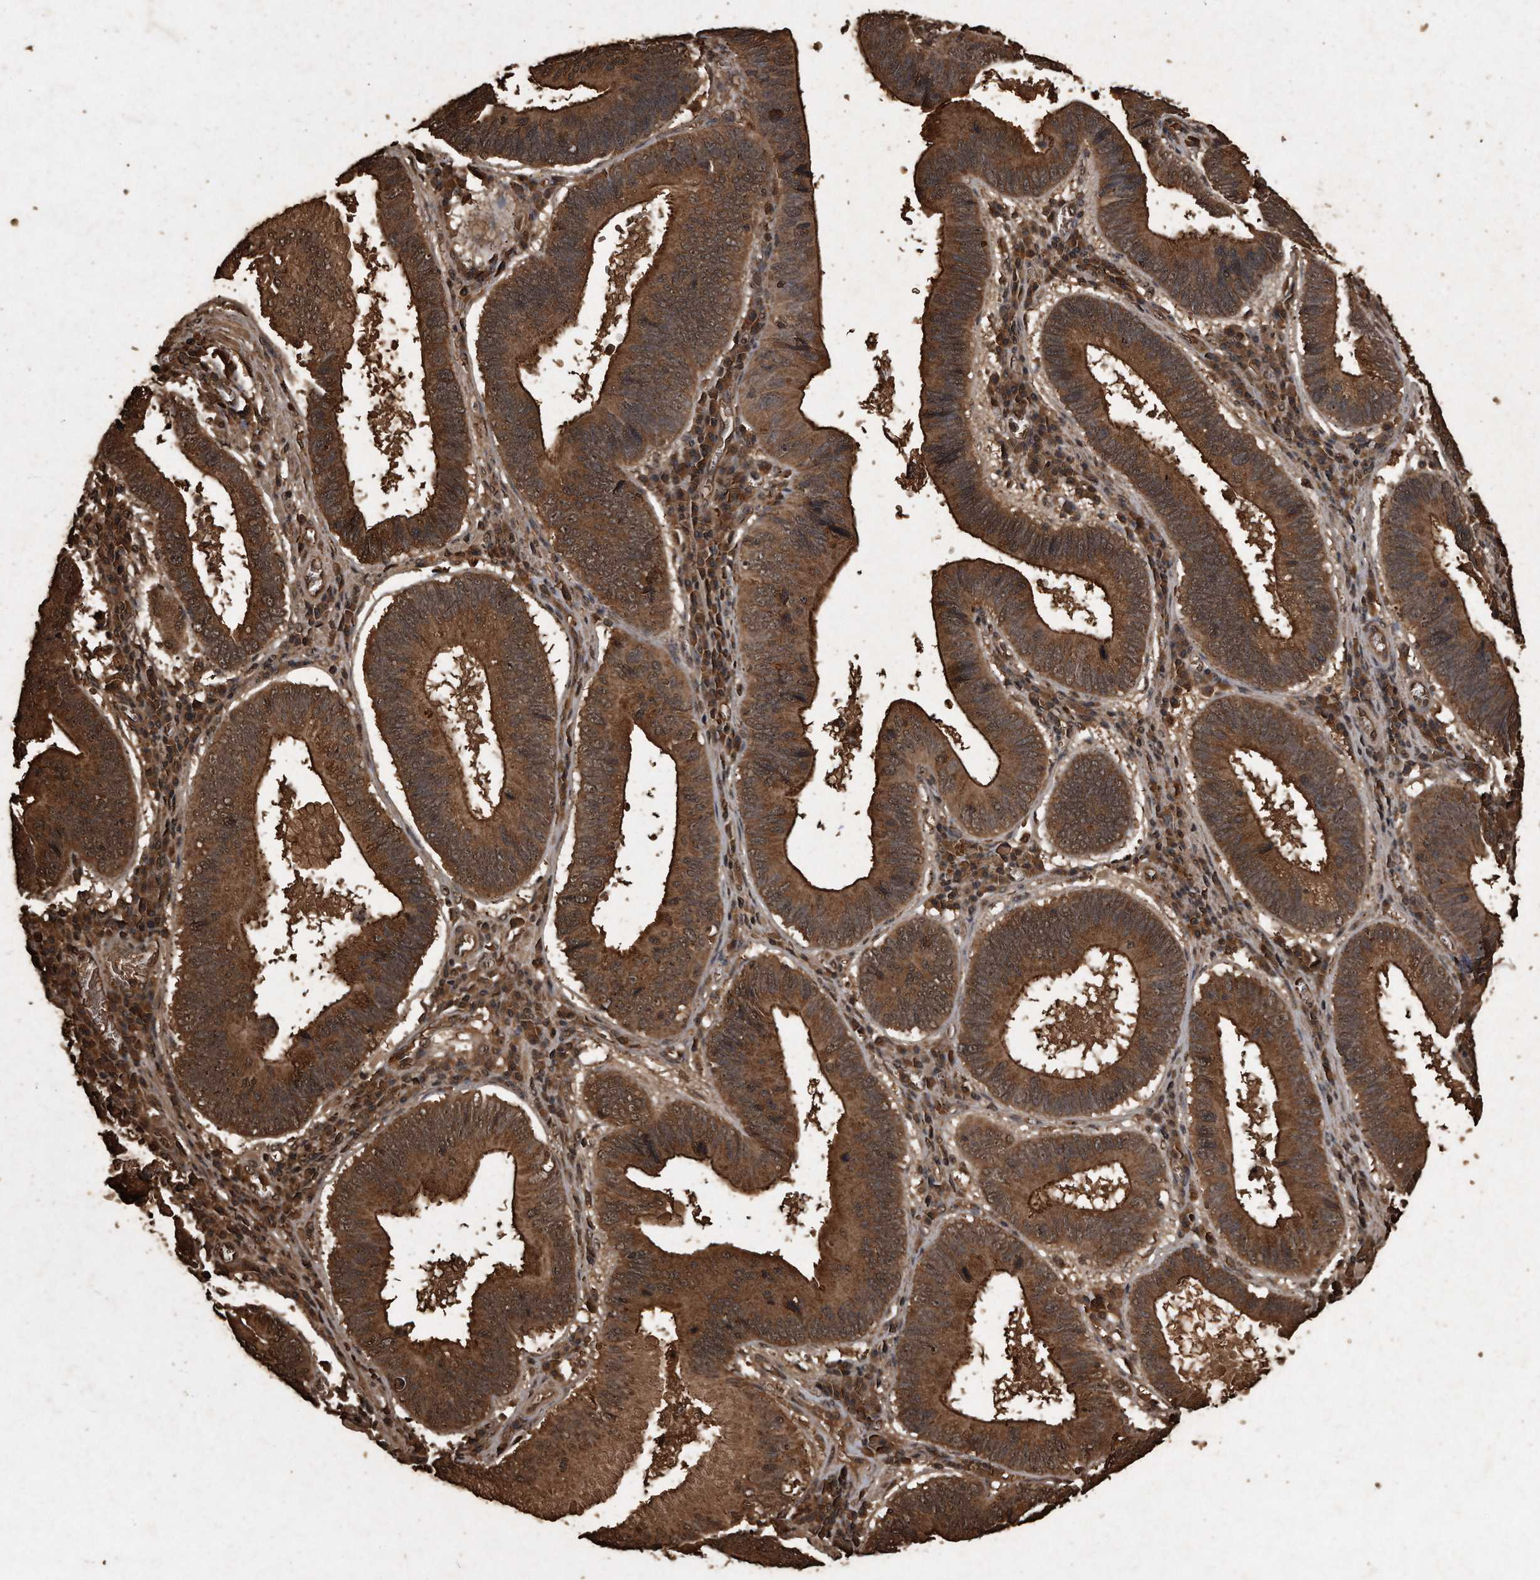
{"staining": {"intensity": "strong", "quantity": ">75%", "location": "cytoplasmic/membranous,nuclear"}, "tissue": "stomach cancer", "cell_type": "Tumor cells", "image_type": "cancer", "snomed": [{"axis": "morphology", "description": "Adenocarcinoma, NOS"}, {"axis": "topography", "description": "Stomach"}], "caption": "Approximately >75% of tumor cells in human adenocarcinoma (stomach) show strong cytoplasmic/membranous and nuclear protein staining as visualized by brown immunohistochemical staining.", "gene": "CFLAR", "patient": {"sex": "male", "age": 59}}